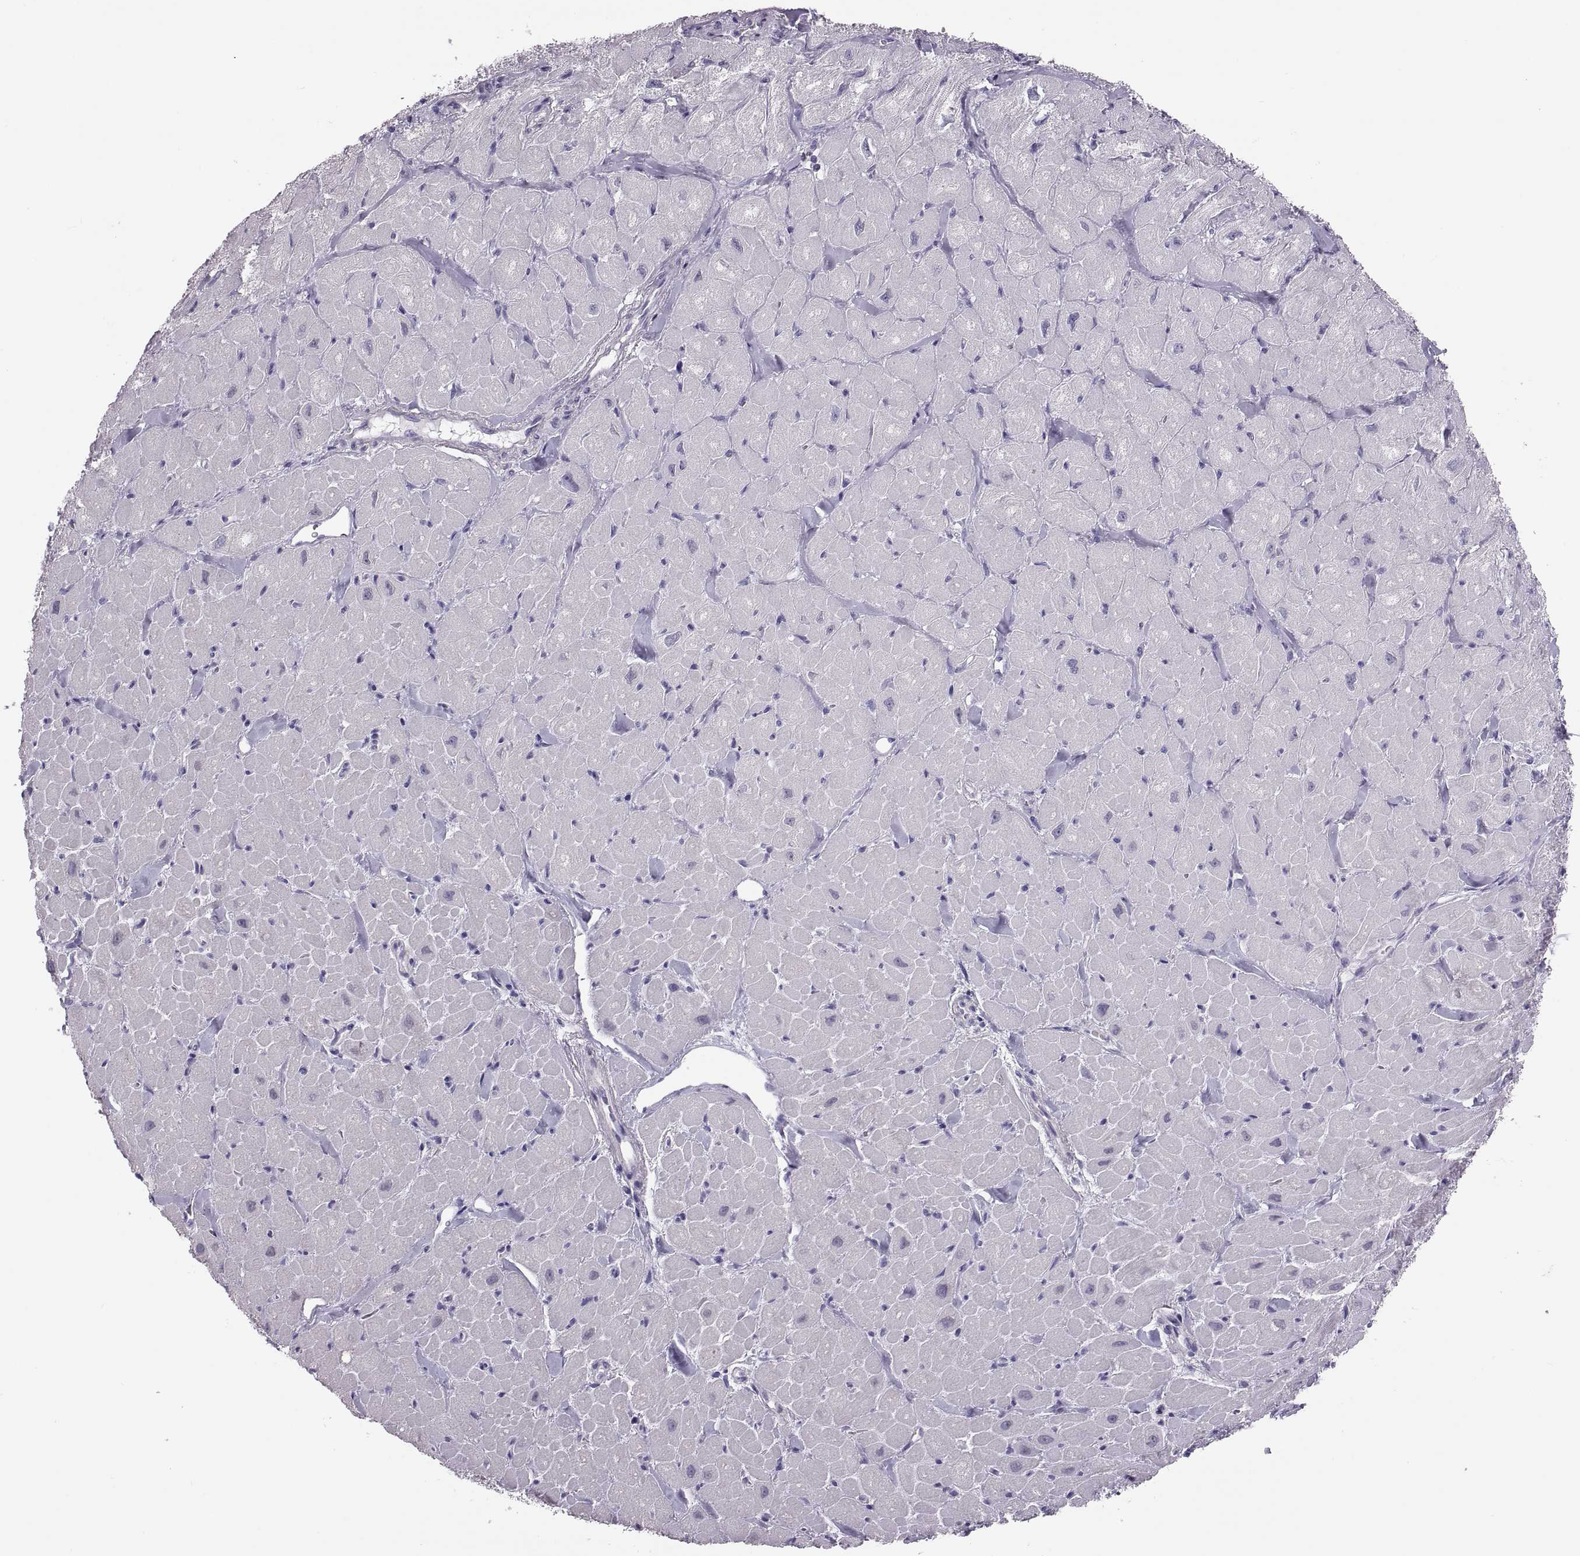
{"staining": {"intensity": "negative", "quantity": "none", "location": "none"}, "tissue": "heart muscle", "cell_type": "Cardiomyocytes", "image_type": "normal", "snomed": [{"axis": "morphology", "description": "Normal tissue, NOS"}, {"axis": "topography", "description": "Heart"}], "caption": "Immunohistochemistry histopathology image of benign heart muscle: heart muscle stained with DAB displays no significant protein positivity in cardiomyocytes. (DAB immunohistochemistry (IHC) with hematoxylin counter stain).", "gene": "TTC21A", "patient": {"sex": "male", "age": 60}}